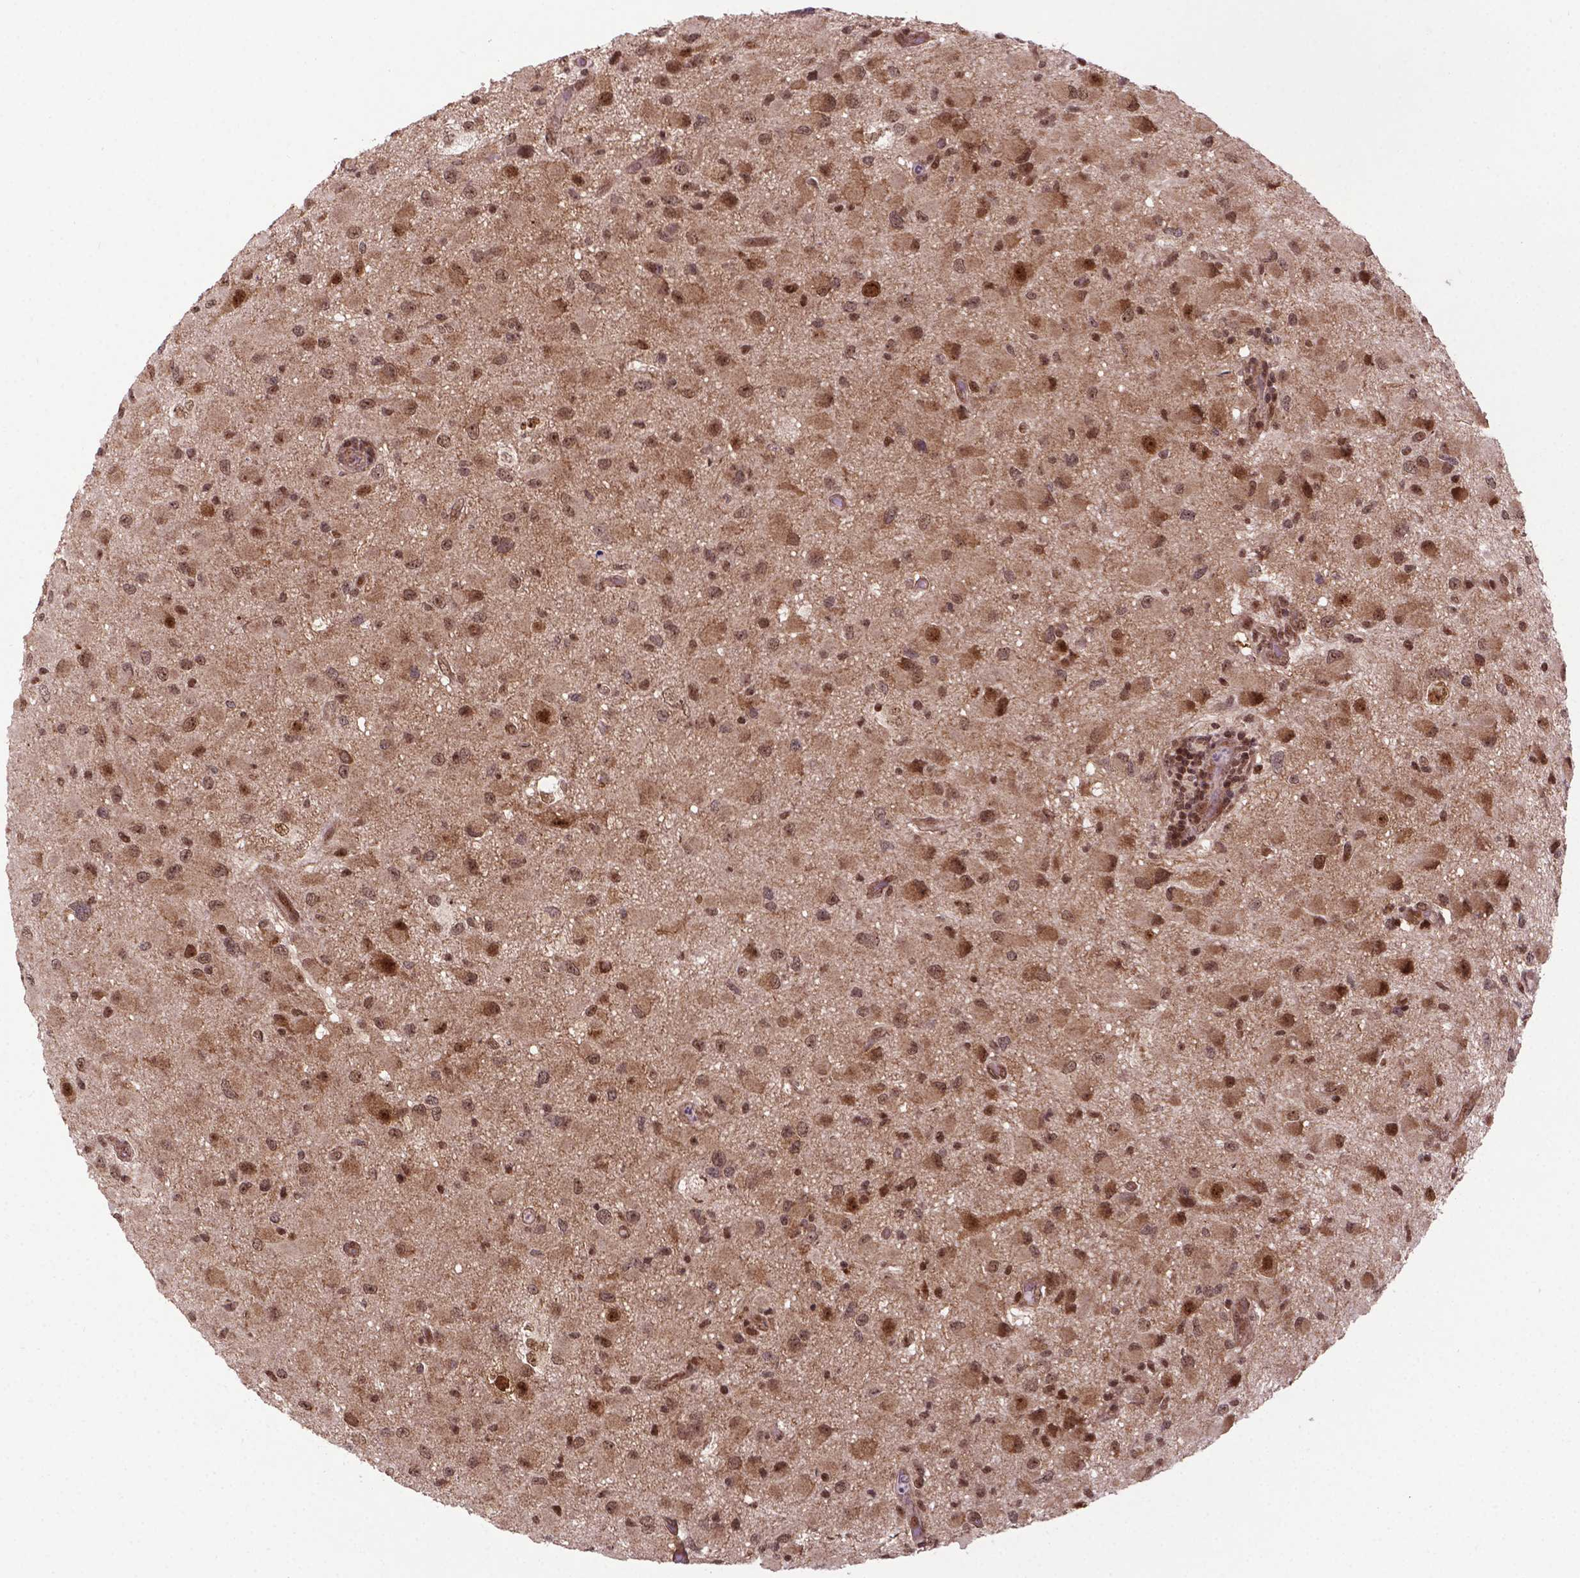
{"staining": {"intensity": "moderate", "quantity": ">75%", "location": "cytoplasmic/membranous,nuclear"}, "tissue": "glioma", "cell_type": "Tumor cells", "image_type": "cancer", "snomed": [{"axis": "morphology", "description": "Glioma, malignant, Low grade"}, {"axis": "topography", "description": "Brain"}], "caption": "Immunohistochemistry histopathology image of low-grade glioma (malignant) stained for a protein (brown), which reveals medium levels of moderate cytoplasmic/membranous and nuclear expression in about >75% of tumor cells.", "gene": "CSNK2A1", "patient": {"sex": "female", "age": 32}}